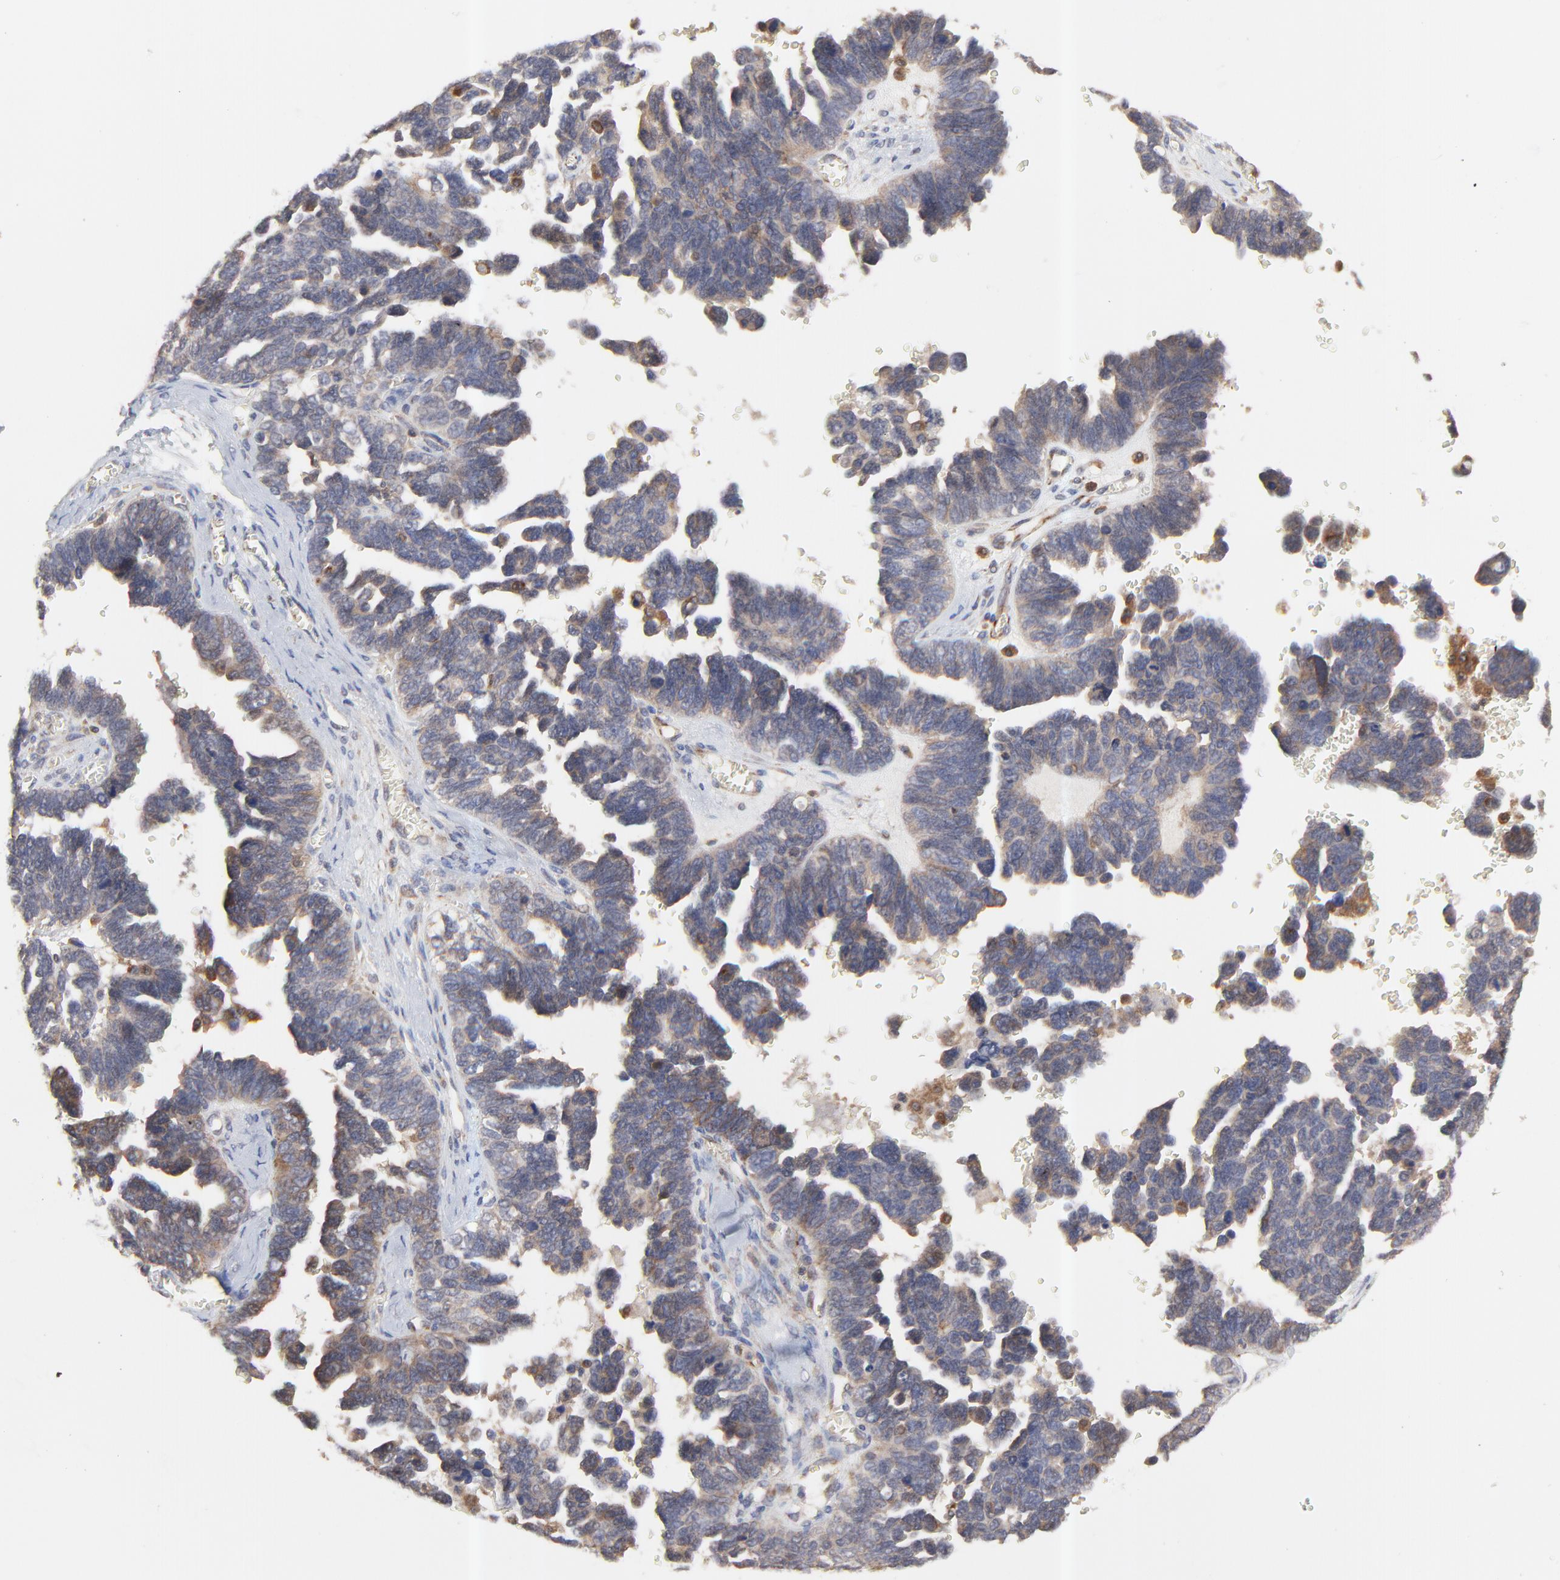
{"staining": {"intensity": "moderate", "quantity": ">75%", "location": "cytoplasmic/membranous"}, "tissue": "ovarian cancer", "cell_type": "Tumor cells", "image_type": "cancer", "snomed": [{"axis": "morphology", "description": "Cystadenocarcinoma, serous, NOS"}, {"axis": "topography", "description": "Ovary"}], "caption": "There is medium levels of moderate cytoplasmic/membranous positivity in tumor cells of ovarian cancer, as demonstrated by immunohistochemical staining (brown color).", "gene": "RAB9A", "patient": {"sex": "female", "age": 69}}